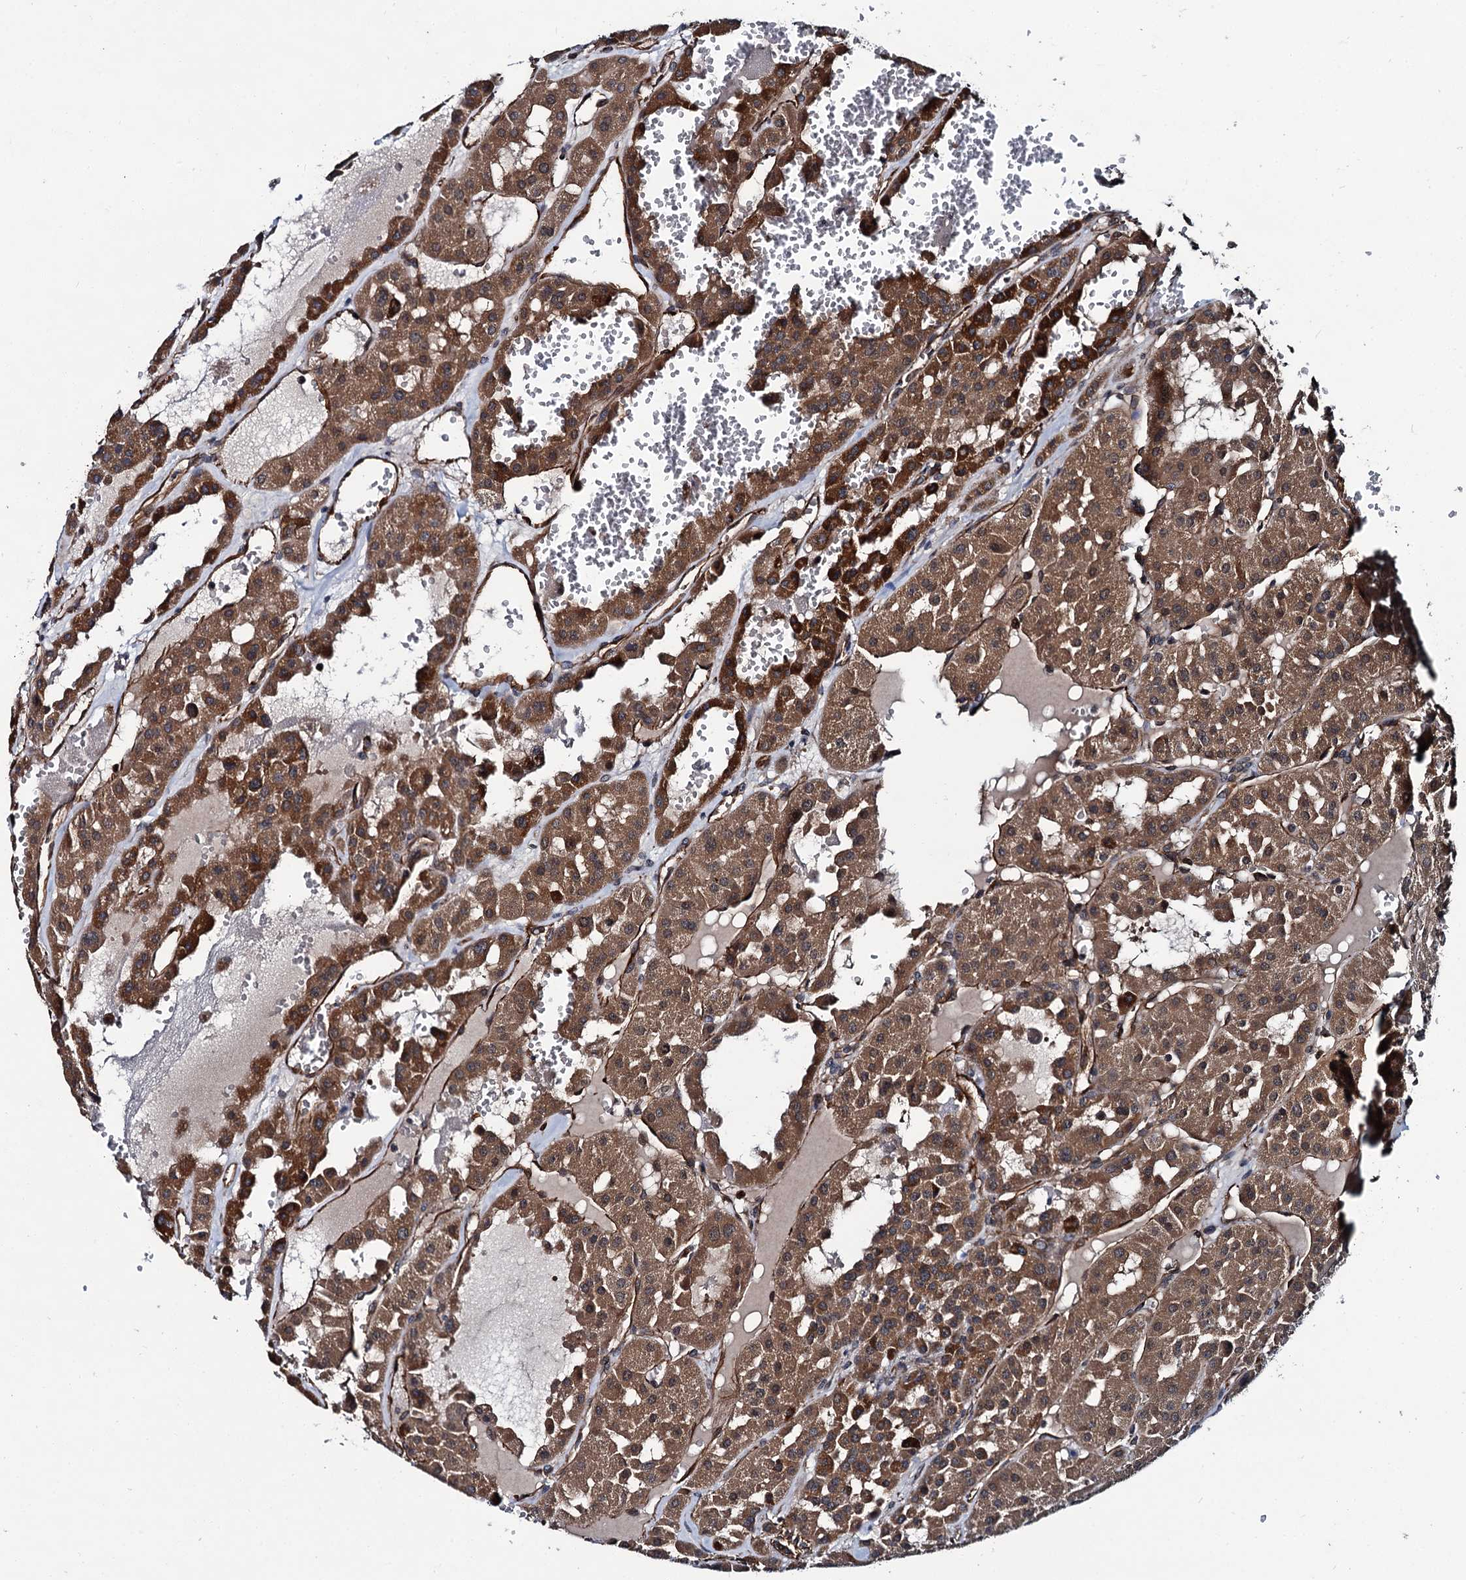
{"staining": {"intensity": "moderate", "quantity": ">75%", "location": "cytoplasmic/membranous"}, "tissue": "renal cancer", "cell_type": "Tumor cells", "image_type": "cancer", "snomed": [{"axis": "morphology", "description": "Carcinoma, NOS"}, {"axis": "topography", "description": "Kidney"}], "caption": "The photomicrograph shows staining of renal cancer, revealing moderate cytoplasmic/membranous protein positivity (brown color) within tumor cells.", "gene": "ZFYVE19", "patient": {"sex": "female", "age": 75}}